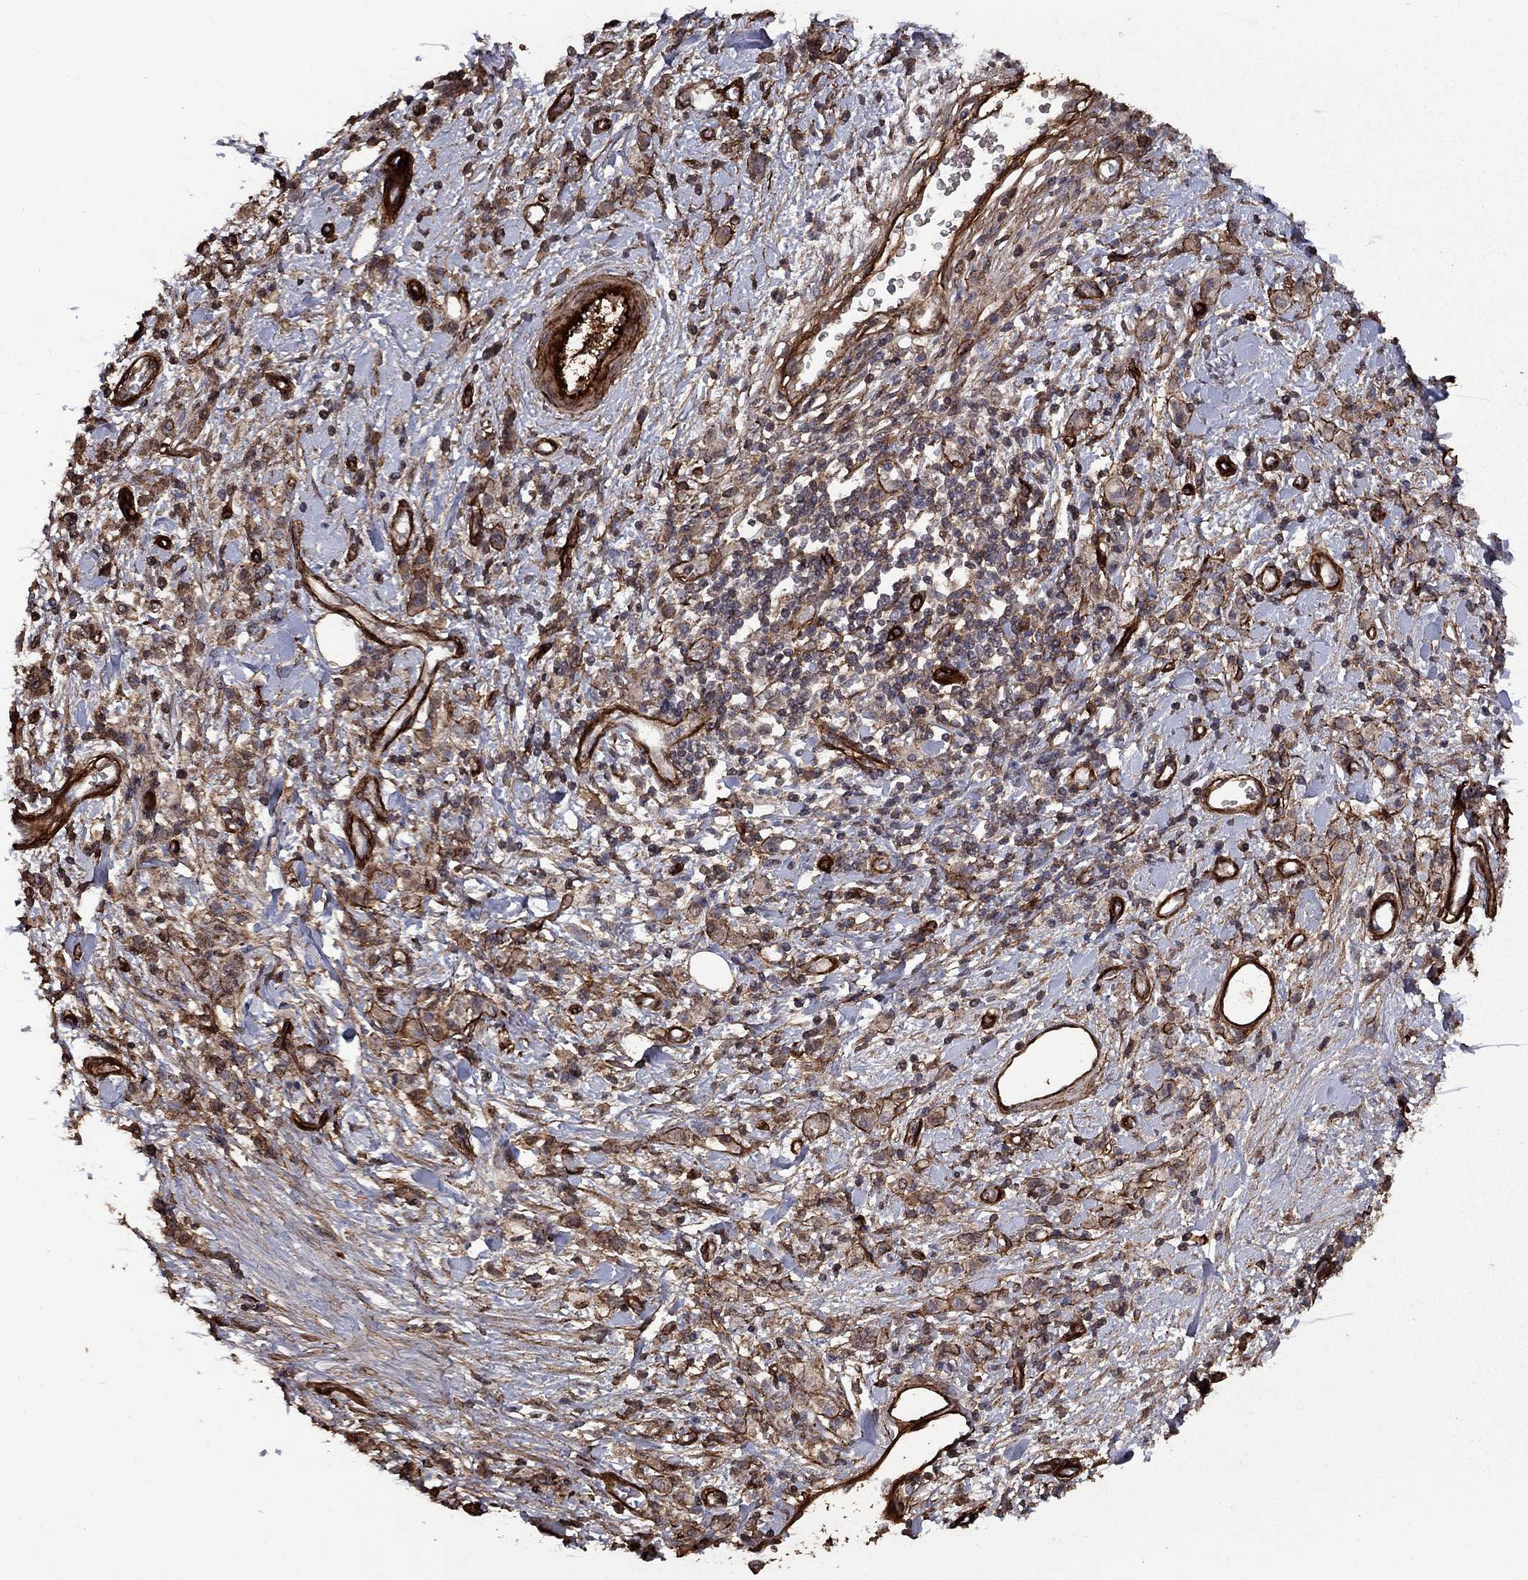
{"staining": {"intensity": "moderate", "quantity": "25%-75%", "location": "cytoplasmic/membranous"}, "tissue": "stomach cancer", "cell_type": "Tumor cells", "image_type": "cancer", "snomed": [{"axis": "morphology", "description": "Adenocarcinoma, NOS"}, {"axis": "topography", "description": "Stomach"}], "caption": "DAB (3,3'-diaminobenzidine) immunohistochemical staining of stomach adenocarcinoma exhibits moderate cytoplasmic/membranous protein expression in approximately 25%-75% of tumor cells.", "gene": "COL18A1", "patient": {"sex": "male", "age": 77}}